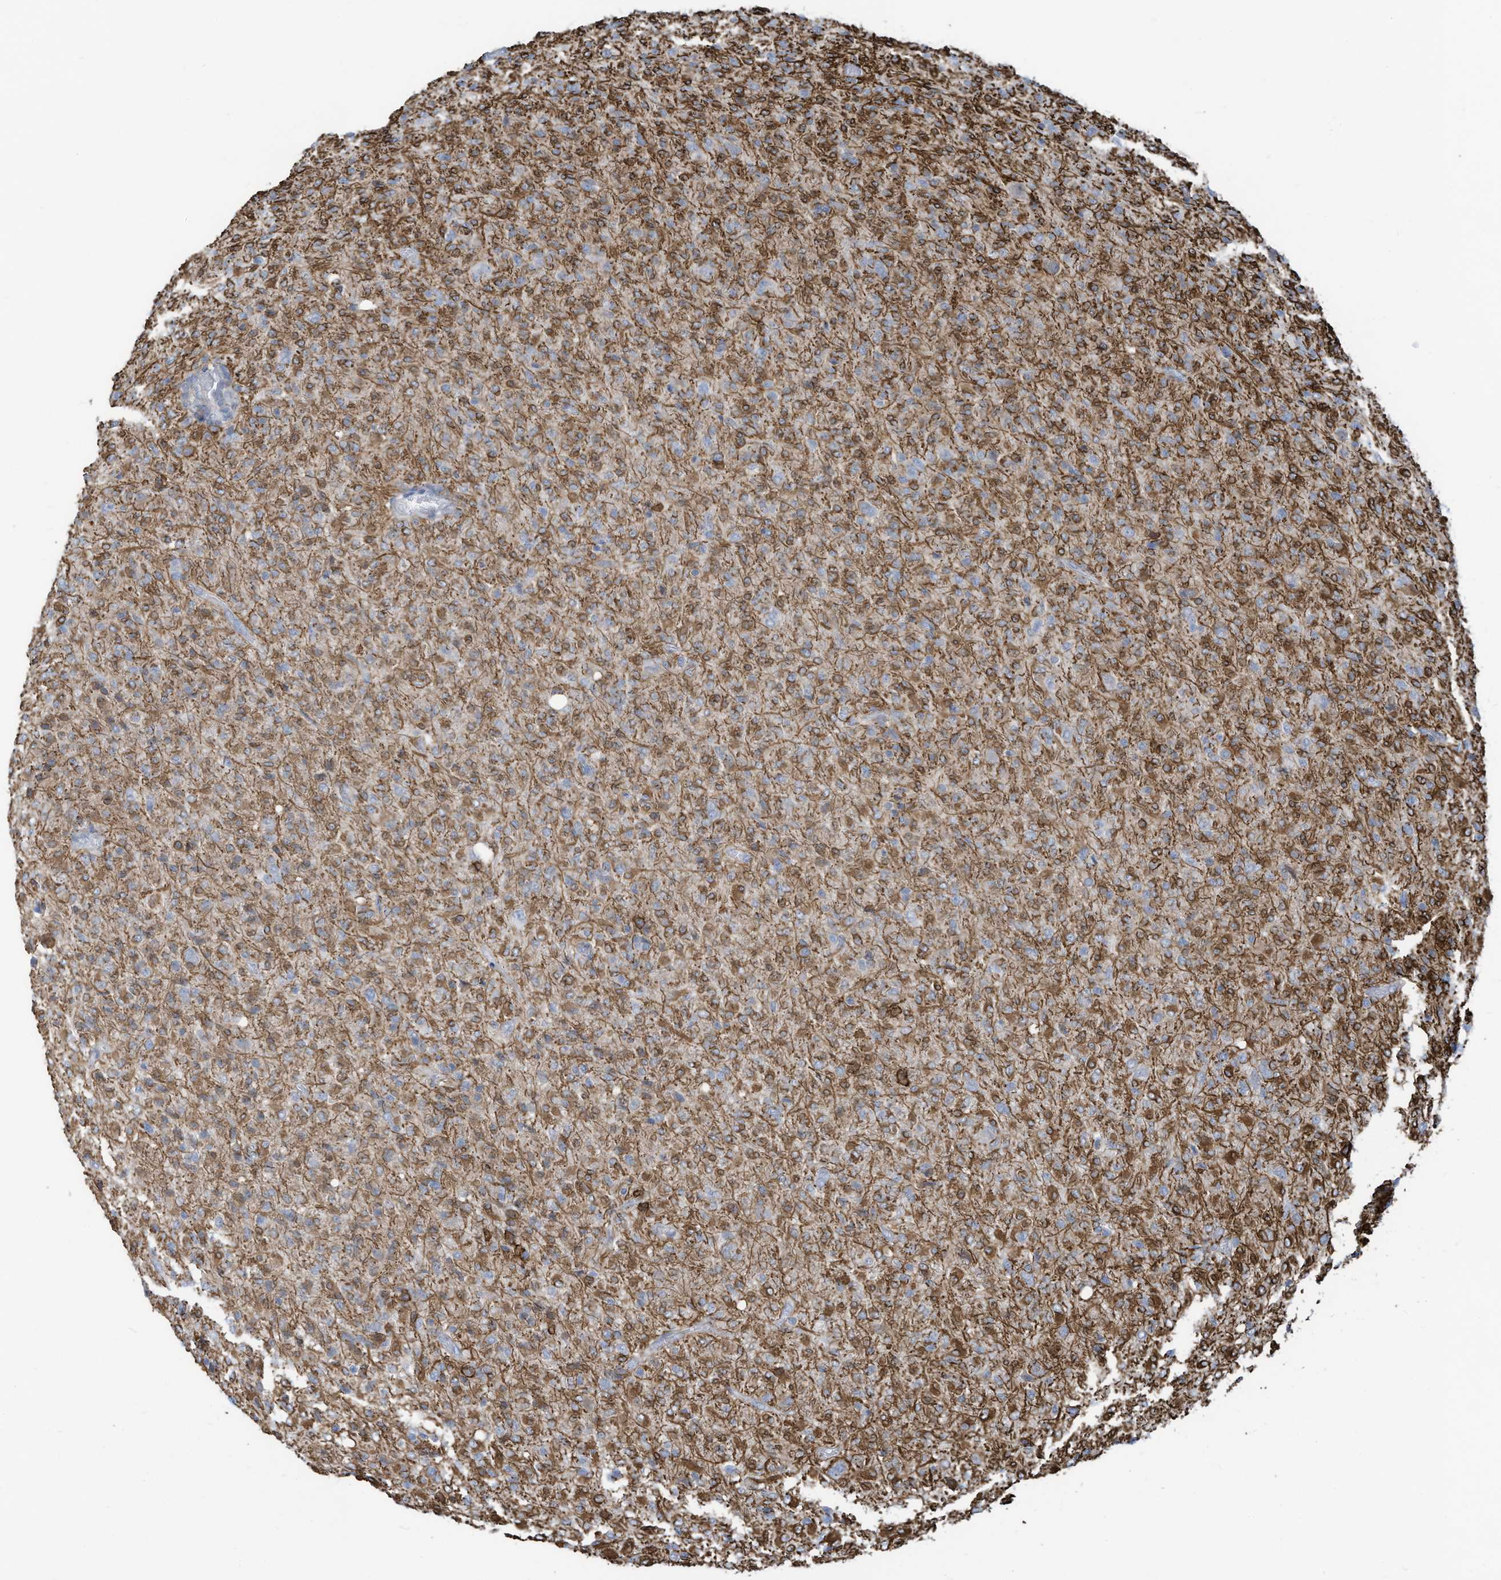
{"staining": {"intensity": "moderate", "quantity": "<25%", "location": "cytoplasmic/membranous"}, "tissue": "glioma", "cell_type": "Tumor cells", "image_type": "cancer", "snomed": [{"axis": "morphology", "description": "Glioma, malignant, High grade"}, {"axis": "topography", "description": "Brain"}], "caption": "DAB immunohistochemical staining of human high-grade glioma (malignant) reveals moderate cytoplasmic/membranous protein staining in approximately <25% of tumor cells. (Brightfield microscopy of DAB IHC at high magnification).", "gene": "SLC1A5", "patient": {"sex": "female", "age": 57}}